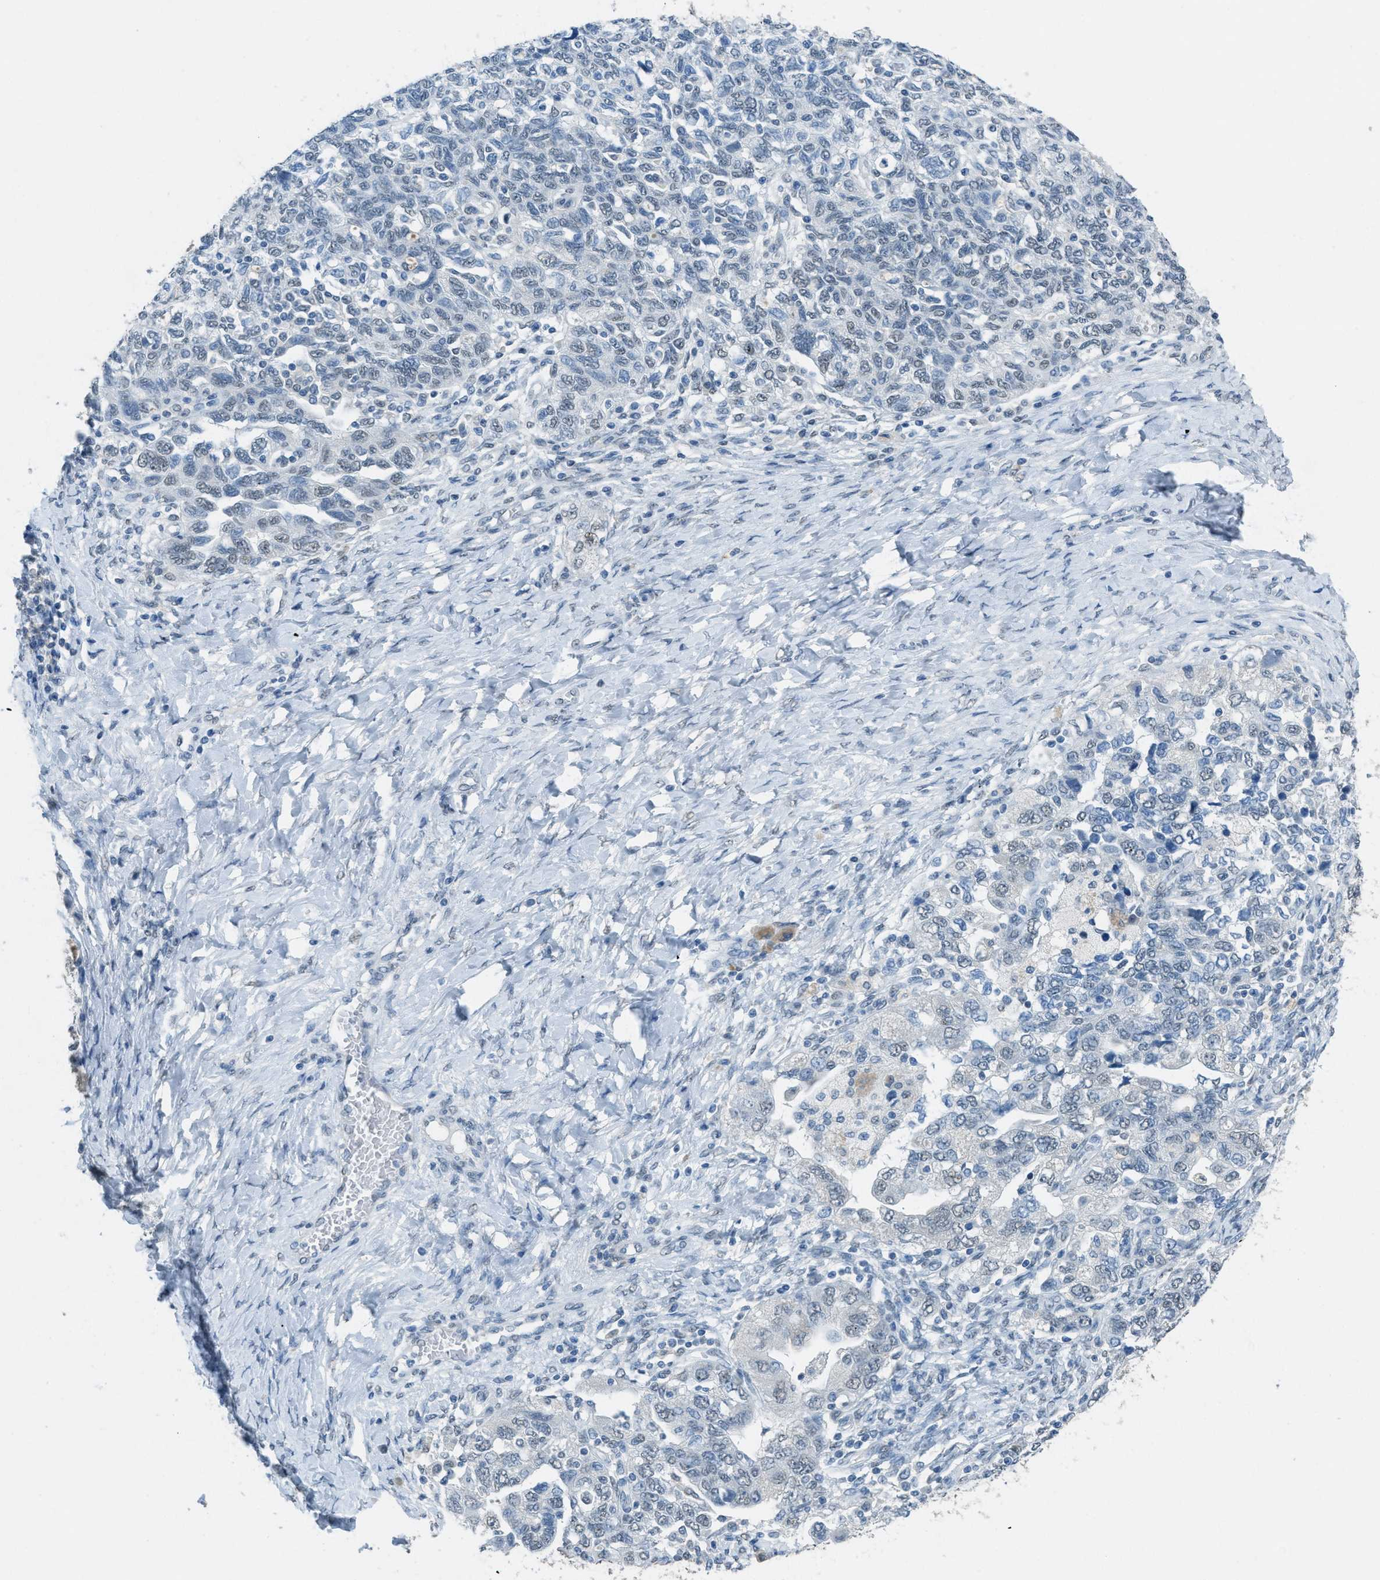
{"staining": {"intensity": "negative", "quantity": "none", "location": "none"}, "tissue": "ovarian cancer", "cell_type": "Tumor cells", "image_type": "cancer", "snomed": [{"axis": "morphology", "description": "Carcinoma, NOS"}, {"axis": "morphology", "description": "Cystadenocarcinoma, serous, NOS"}, {"axis": "topography", "description": "Ovary"}], "caption": "Immunohistochemistry (IHC) photomicrograph of ovarian carcinoma stained for a protein (brown), which shows no expression in tumor cells.", "gene": "TTC13", "patient": {"sex": "female", "age": 69}}